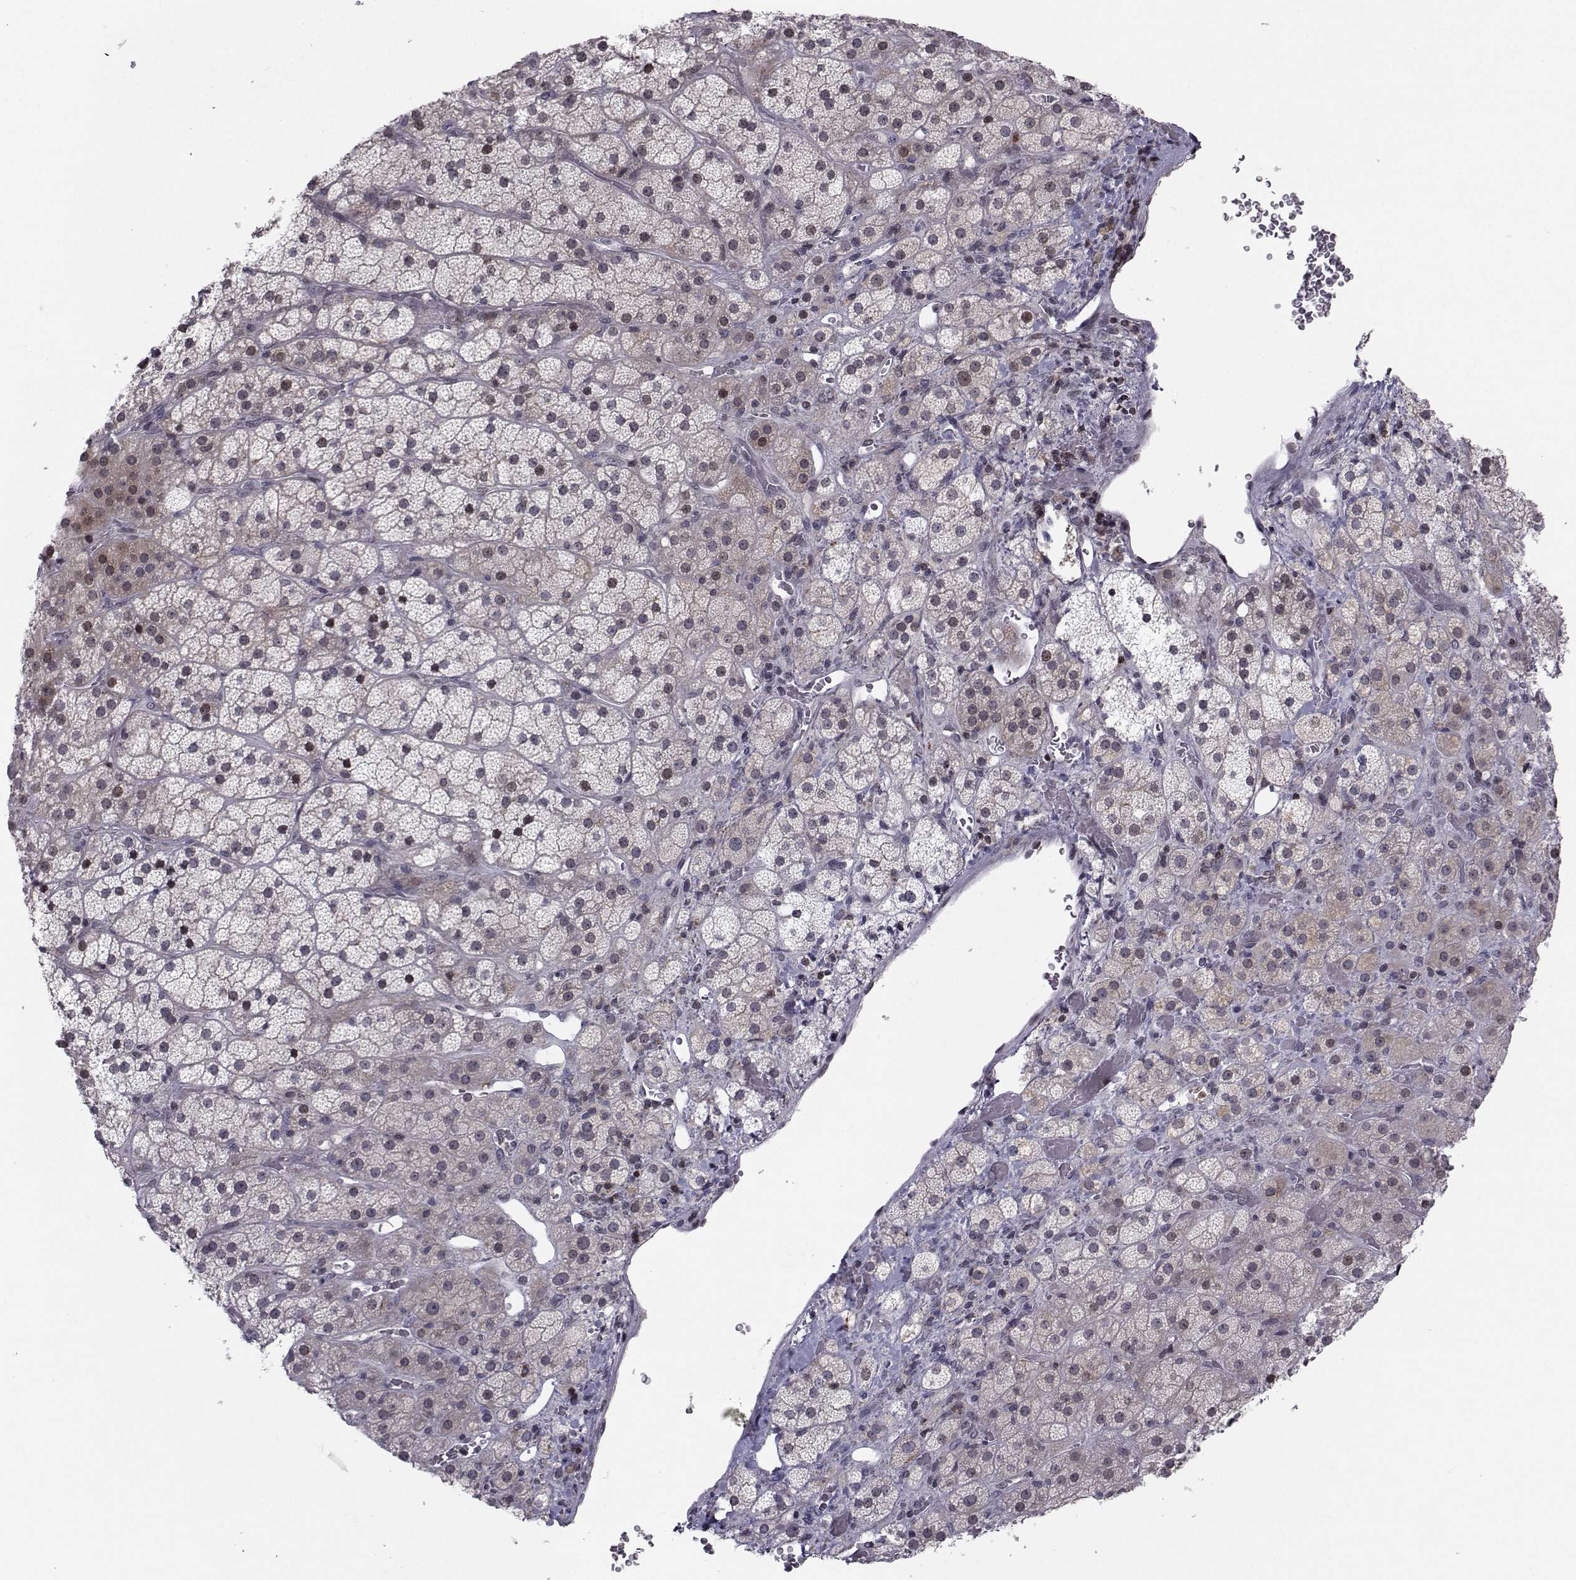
{"staining": {"intensity": "moderate", "quantity": "<25%", "location": "nuclear"}, "tissue": "adrenal gland", "cell_type": "Glandular cells", "image_type": "normal", "snomed": [{"axis": "morphology", "description": "Normal tissue, NOS"}, {"axis": "topography", "description": "Adrenal gland"}], "caption": "Brown immunohistochemical staining in unremarkable adrenal gland shows moderate nuclear positivity in about <25% of glandular cells. Using DAB (brown) and hematoxylin (blue) stains, captured at high magnification using brightfield microscopy.", "gene": "PCP4L1", "patient": {"sex": "male", "age": 57}}